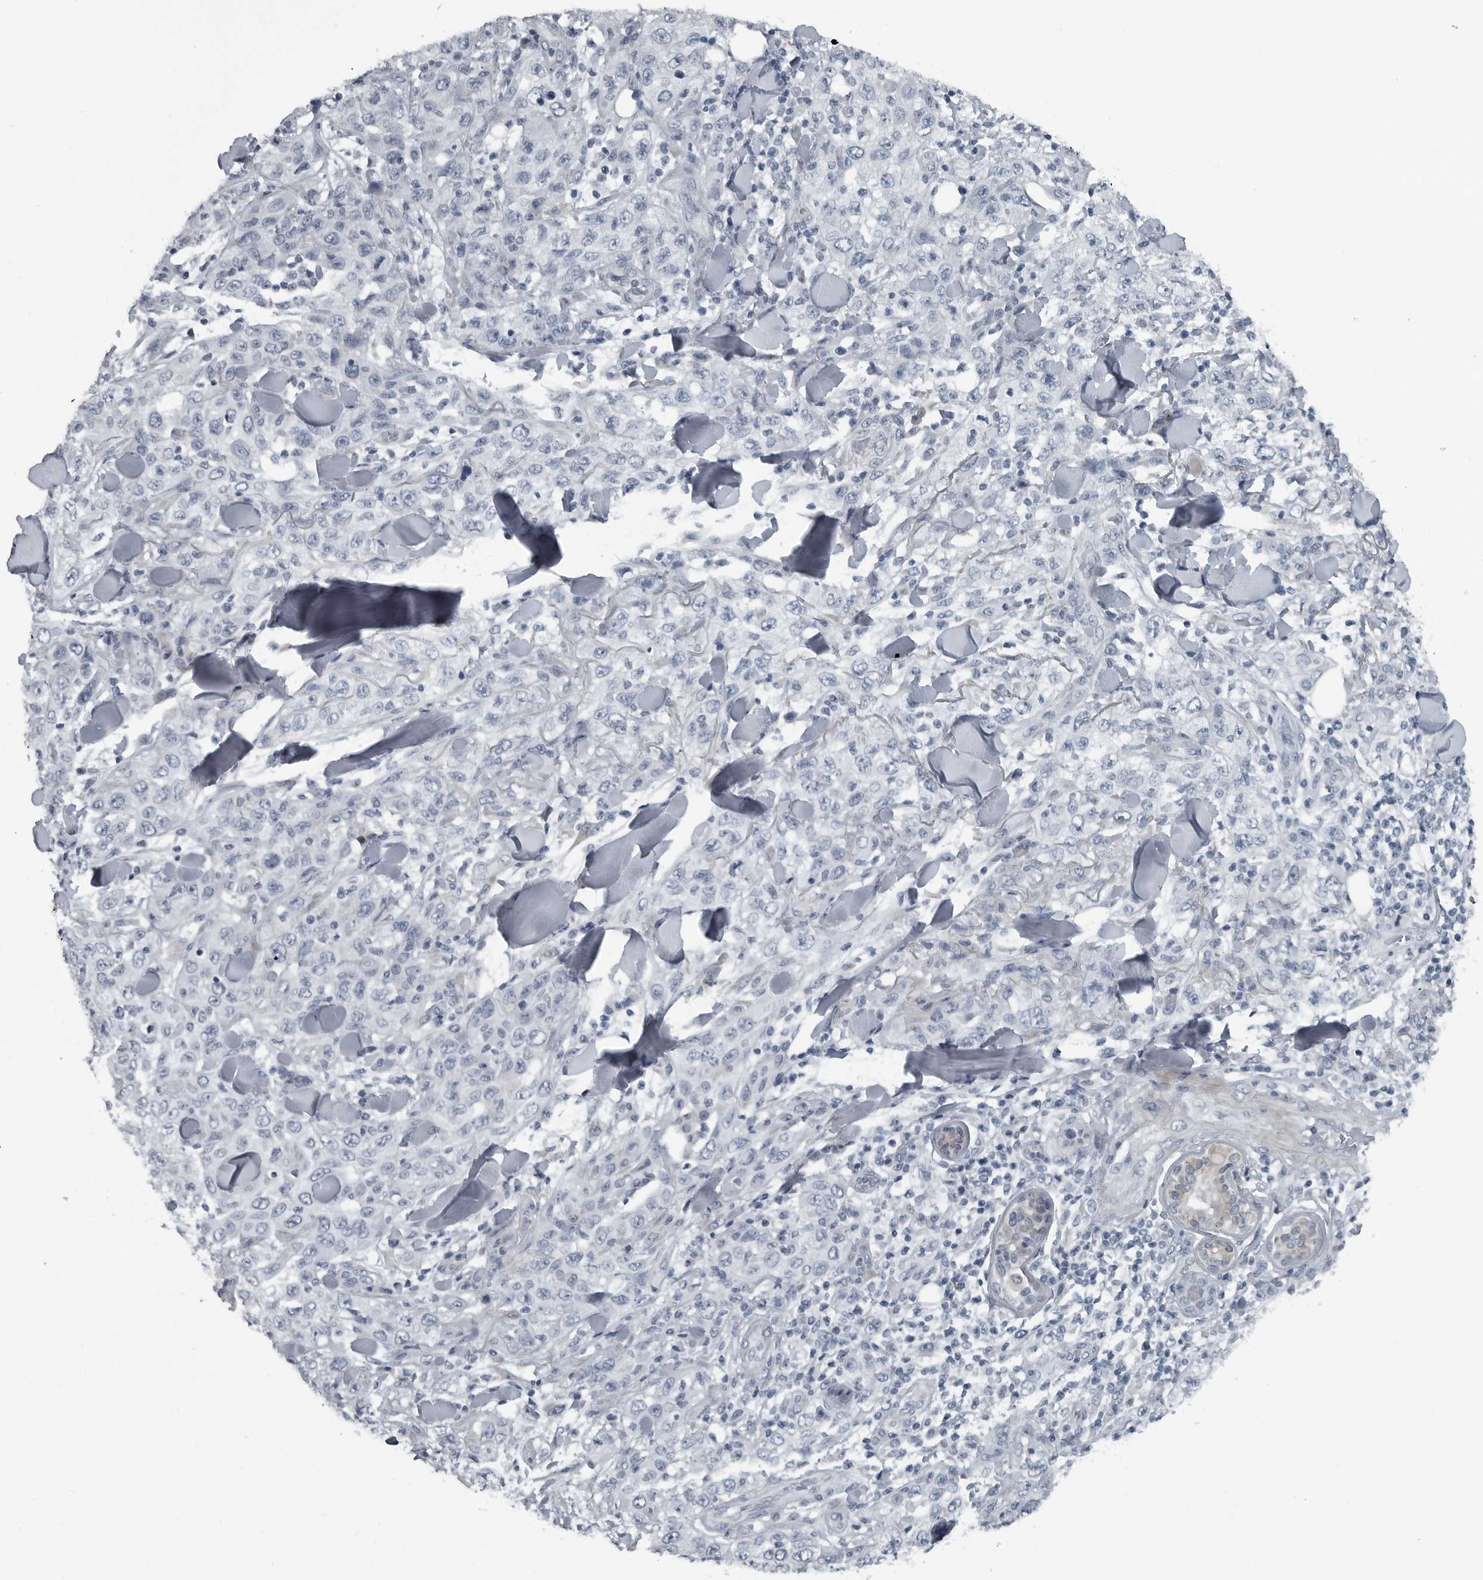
{"staining": {"intensity": "negative", "quantity": "none", "location": "none"}, "tissue": "skin cancer", "cell_type": "Tumor cells", "image_type": "cancer", "snomed": [{"axis": "morphology", "description": "Squamous cell carcinoma, NOS"}, {"axis": "topography", "description": "Skin"}], "caption": "Protein analysis of skin cancer reveals no significant expression in tumor cells. (DAB immunohistochemistry with hematoxylin counter stain).", "gene": "DNAAF11", "patient": {"sex": "female", "age": 88}}